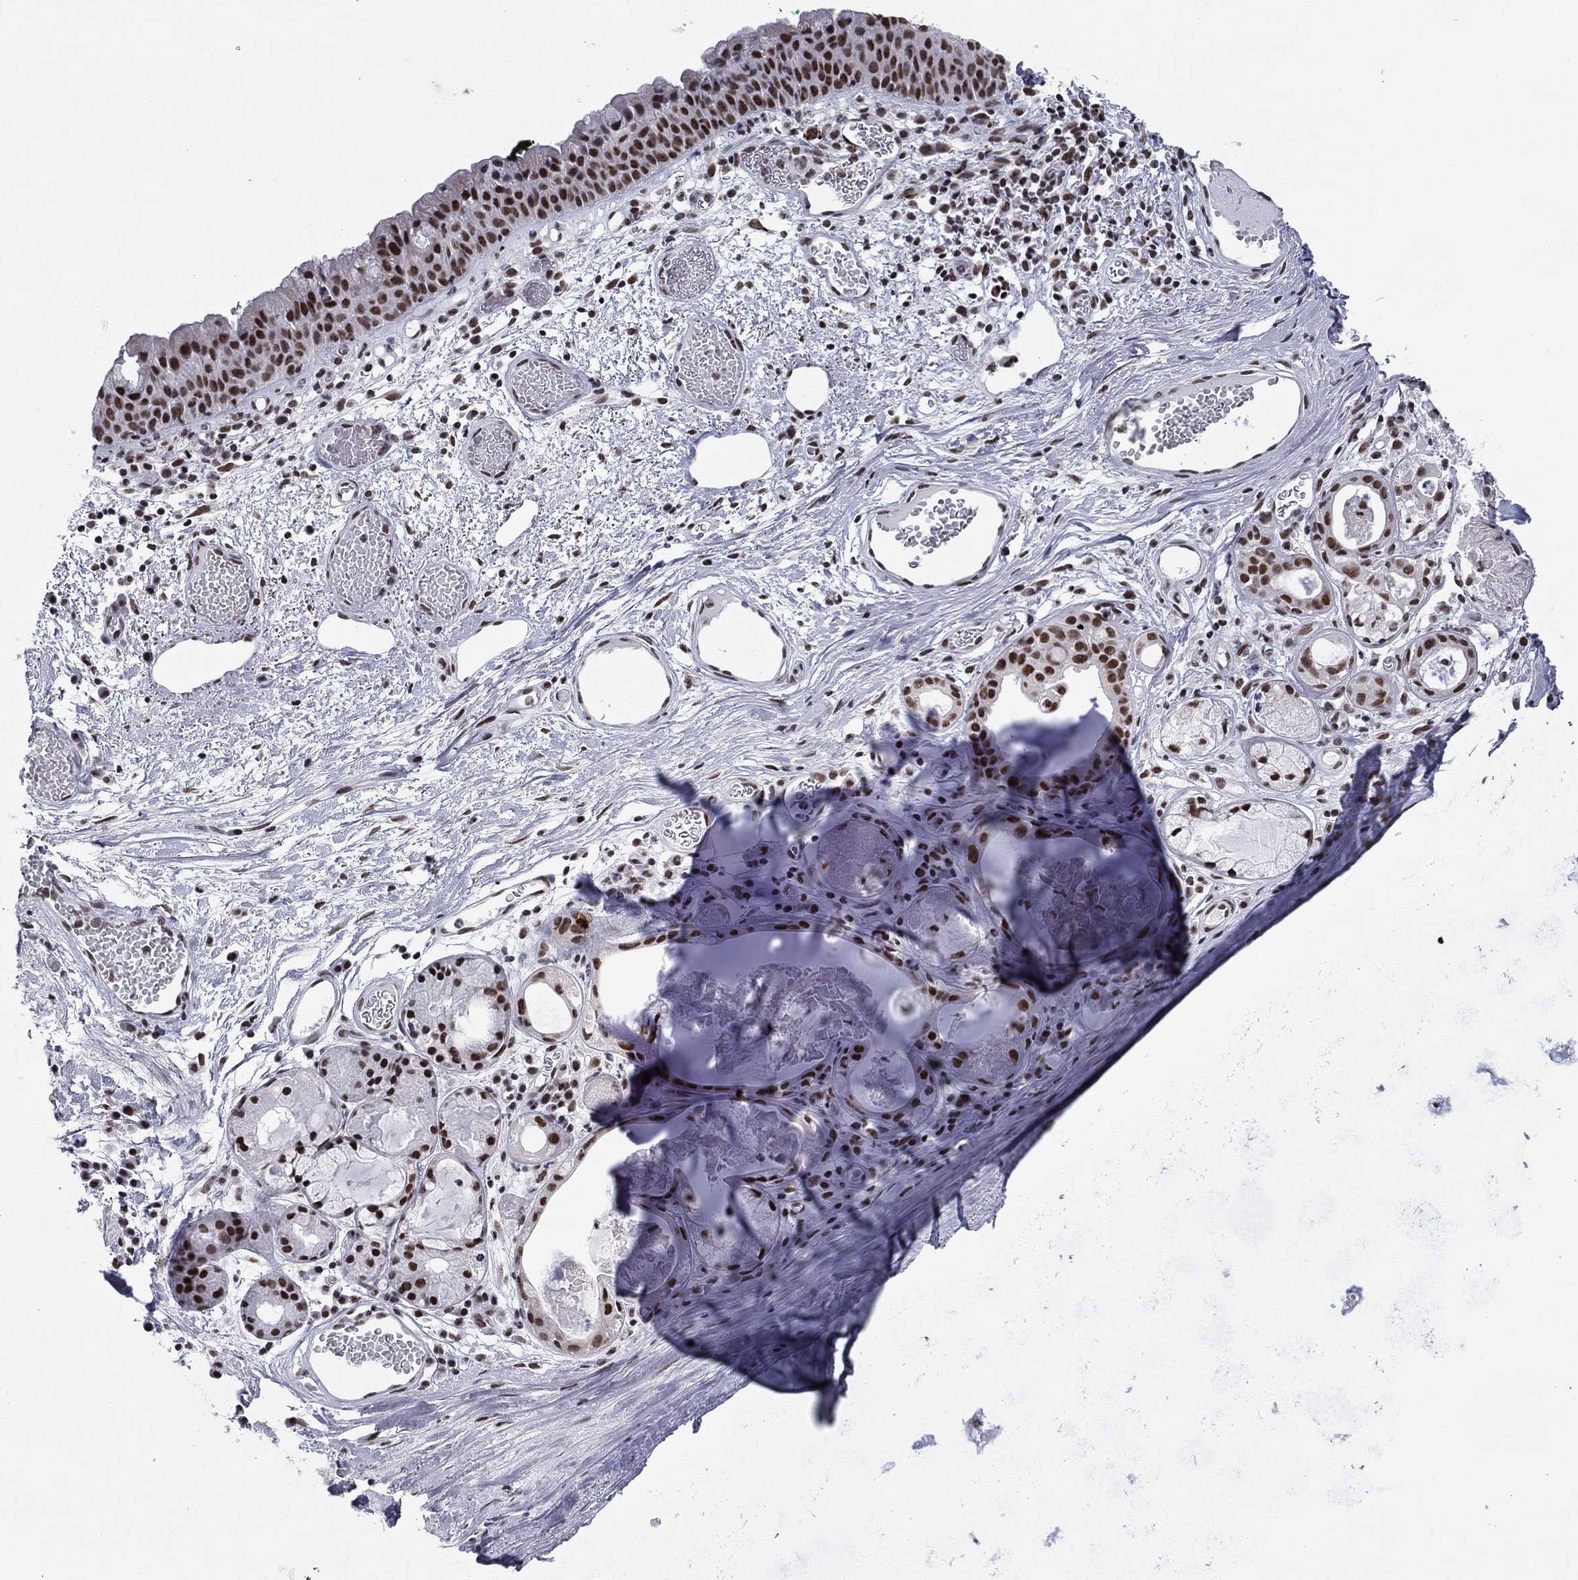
{"staining": {"intensity": "negative", "quantity": "none", "location": "none"}, "tissue": "adipose tissue", "cell_type": "Adipocytes", "image_type": "normal", "snomed": [{"axis": "morphology", "description": "Normal tissue, NOS"}, {"axis": "topography", "description": "Cartilage tissue"}], "caption": "There is no significant staining in adipocytes of adipose tissue. (DAB (3,3'-diaminobenzidine) IHC visualized using brightfield microscopy, high magnification).", "gene": "ETV5", "patient": {"sex": "male", "age": 81}}